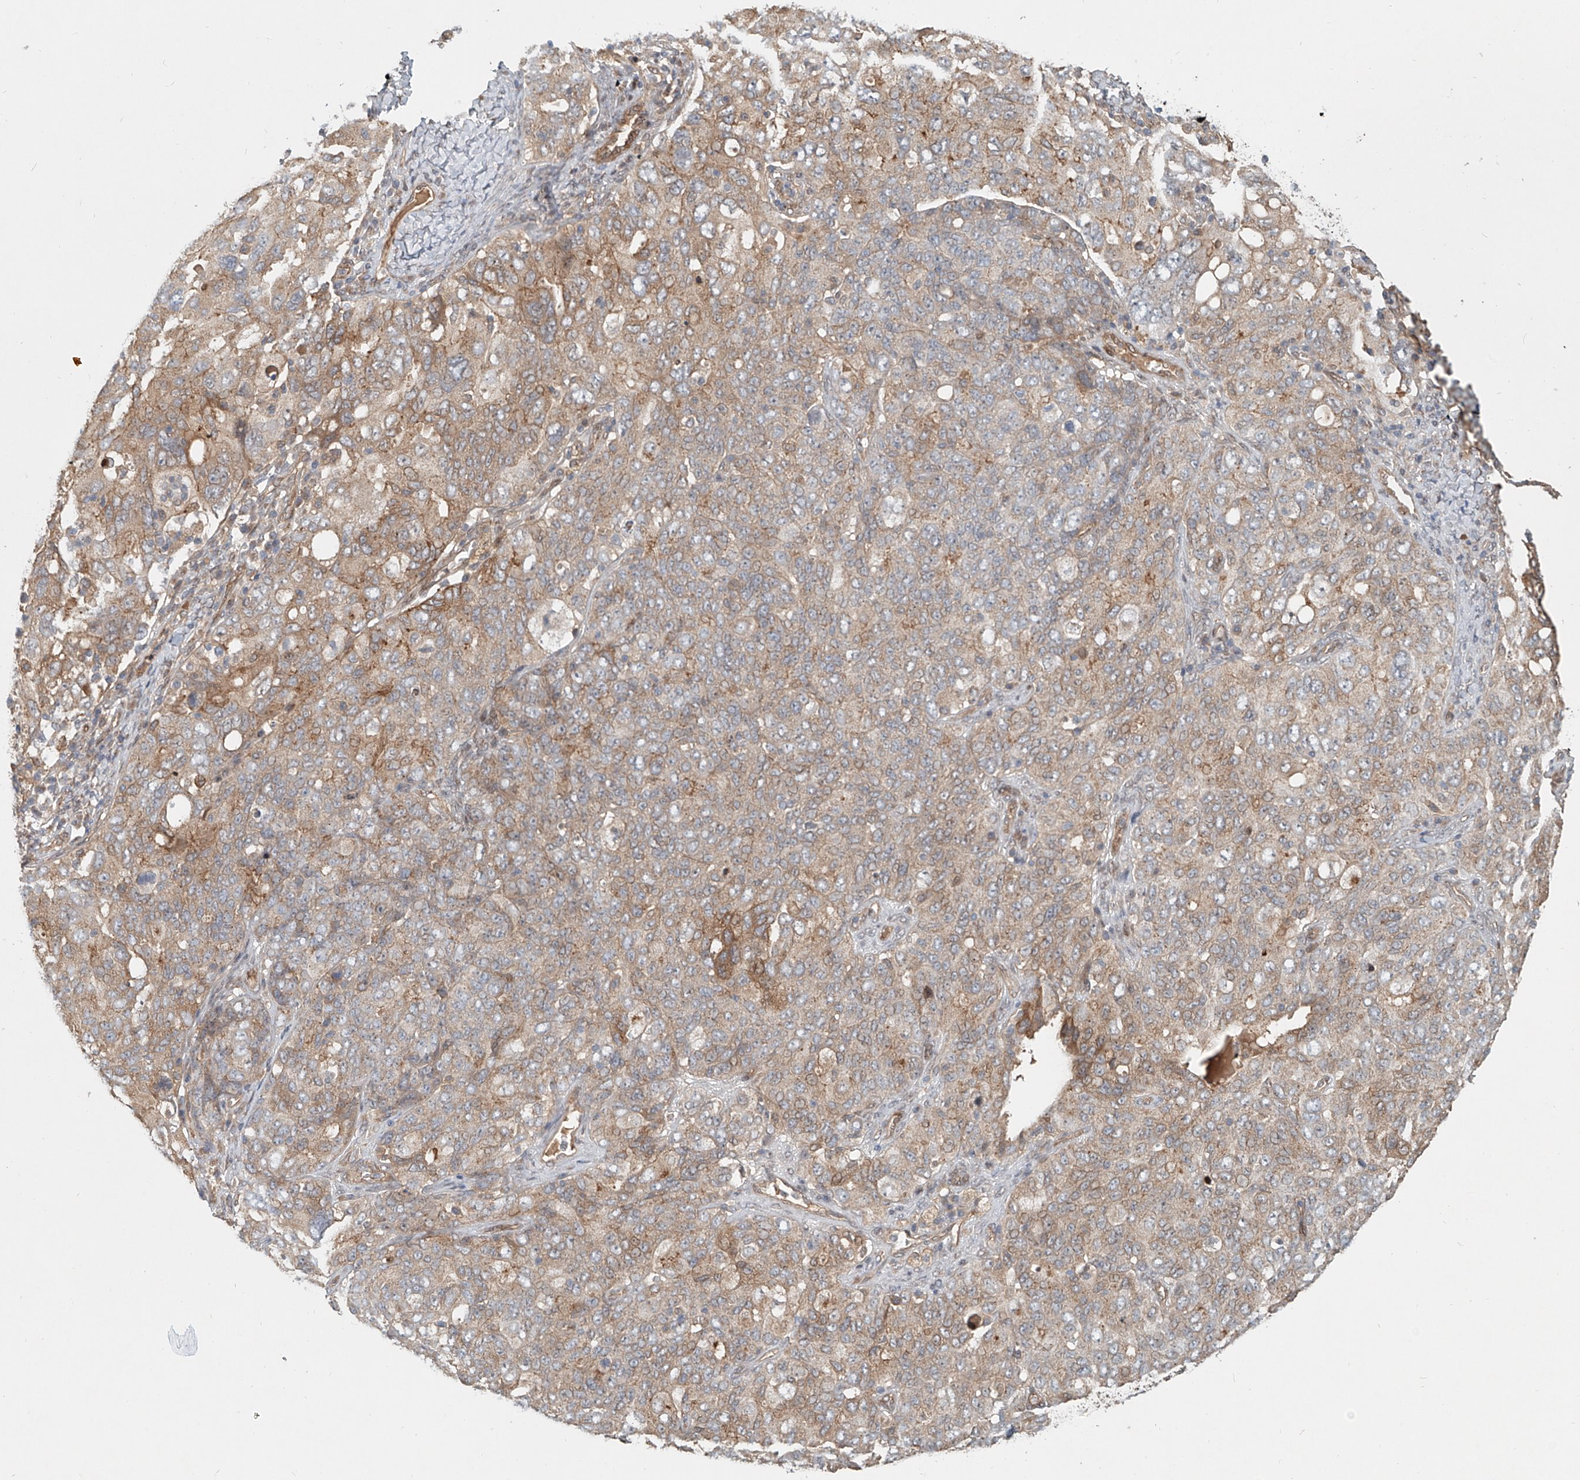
{"staining": {"intensity": "moderate", "quantity": "<25%", "location": "cytoplasmic/membranous"}, "tissue": "ovarian cancer", "cell_type": "Tumor cells", "image_type": "cancer", "snomed": [{"axis": "morphology", "description": "Carcinoma, endometroid"}, {"axis": "topography", "description": "Ovary"}], "caption": "Brown immunohistochemical staining in human endometroid carcinoma (ovarian) exhibits moderate cytoplasmic/membranous expression in about <25% of tumor cells. Immunohistochemistry stains the protein of interest in brown and the nuclei are stained blue.", "gene": "SASH1", "patient": {"sex": "female", "age": 62}}